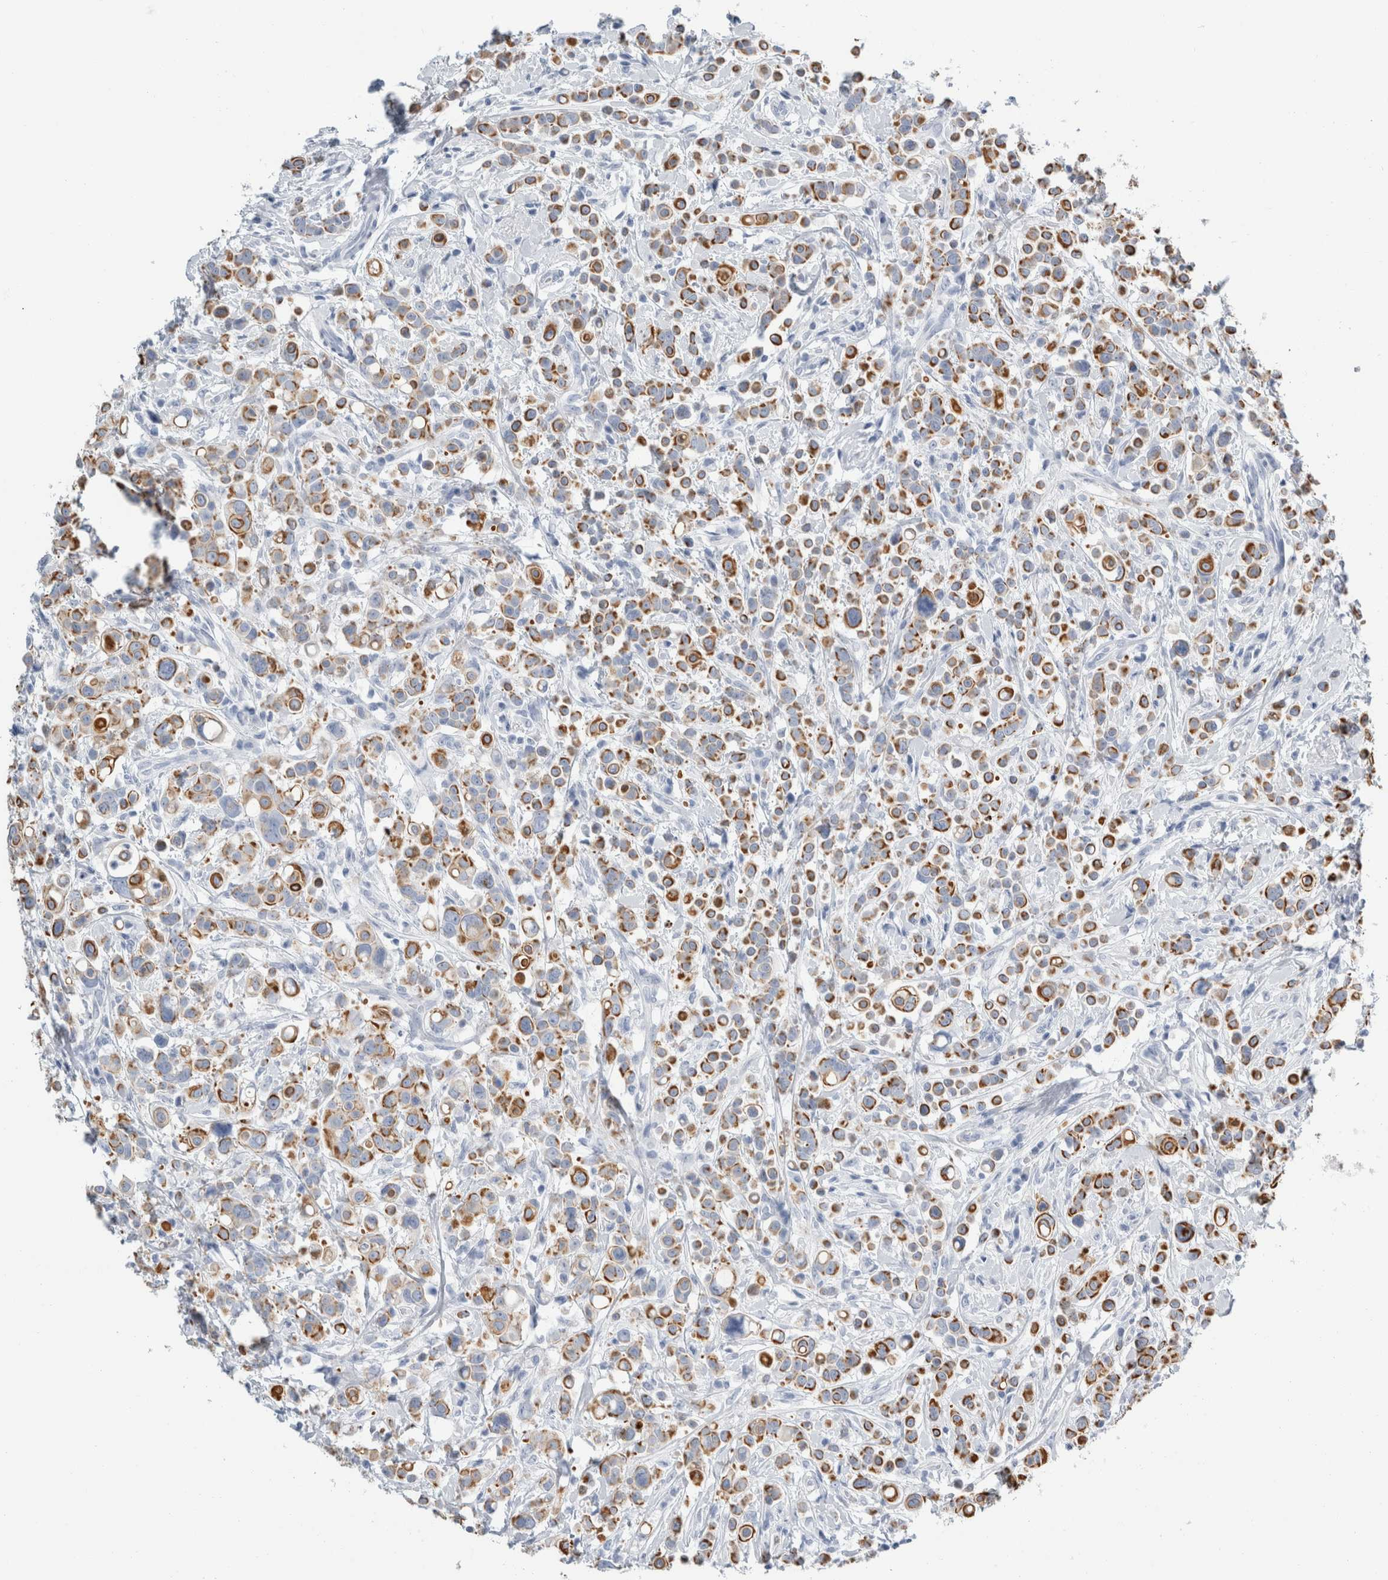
{"staining": {"intensity": "strong", "quantity": ">75%", "location": "cytoplasmic/membranous"}, "tissue": "breast cancer", "cell_type": "Tumor cells", "image_type": "cancer", "snomed": [{"axis": "morphology", "description": "Duct carcinoma"}, {"axis": "topography", "description": "Breast"}], "caption": "A photomicrograph of human breast cancer (intraductal carcinoma) stained for a protein reveals strong cytoplasmic/membranous brown staining in tumor cells.", "gene": "RPH3AL", "patient": {"sex": "female", "age": 27}}